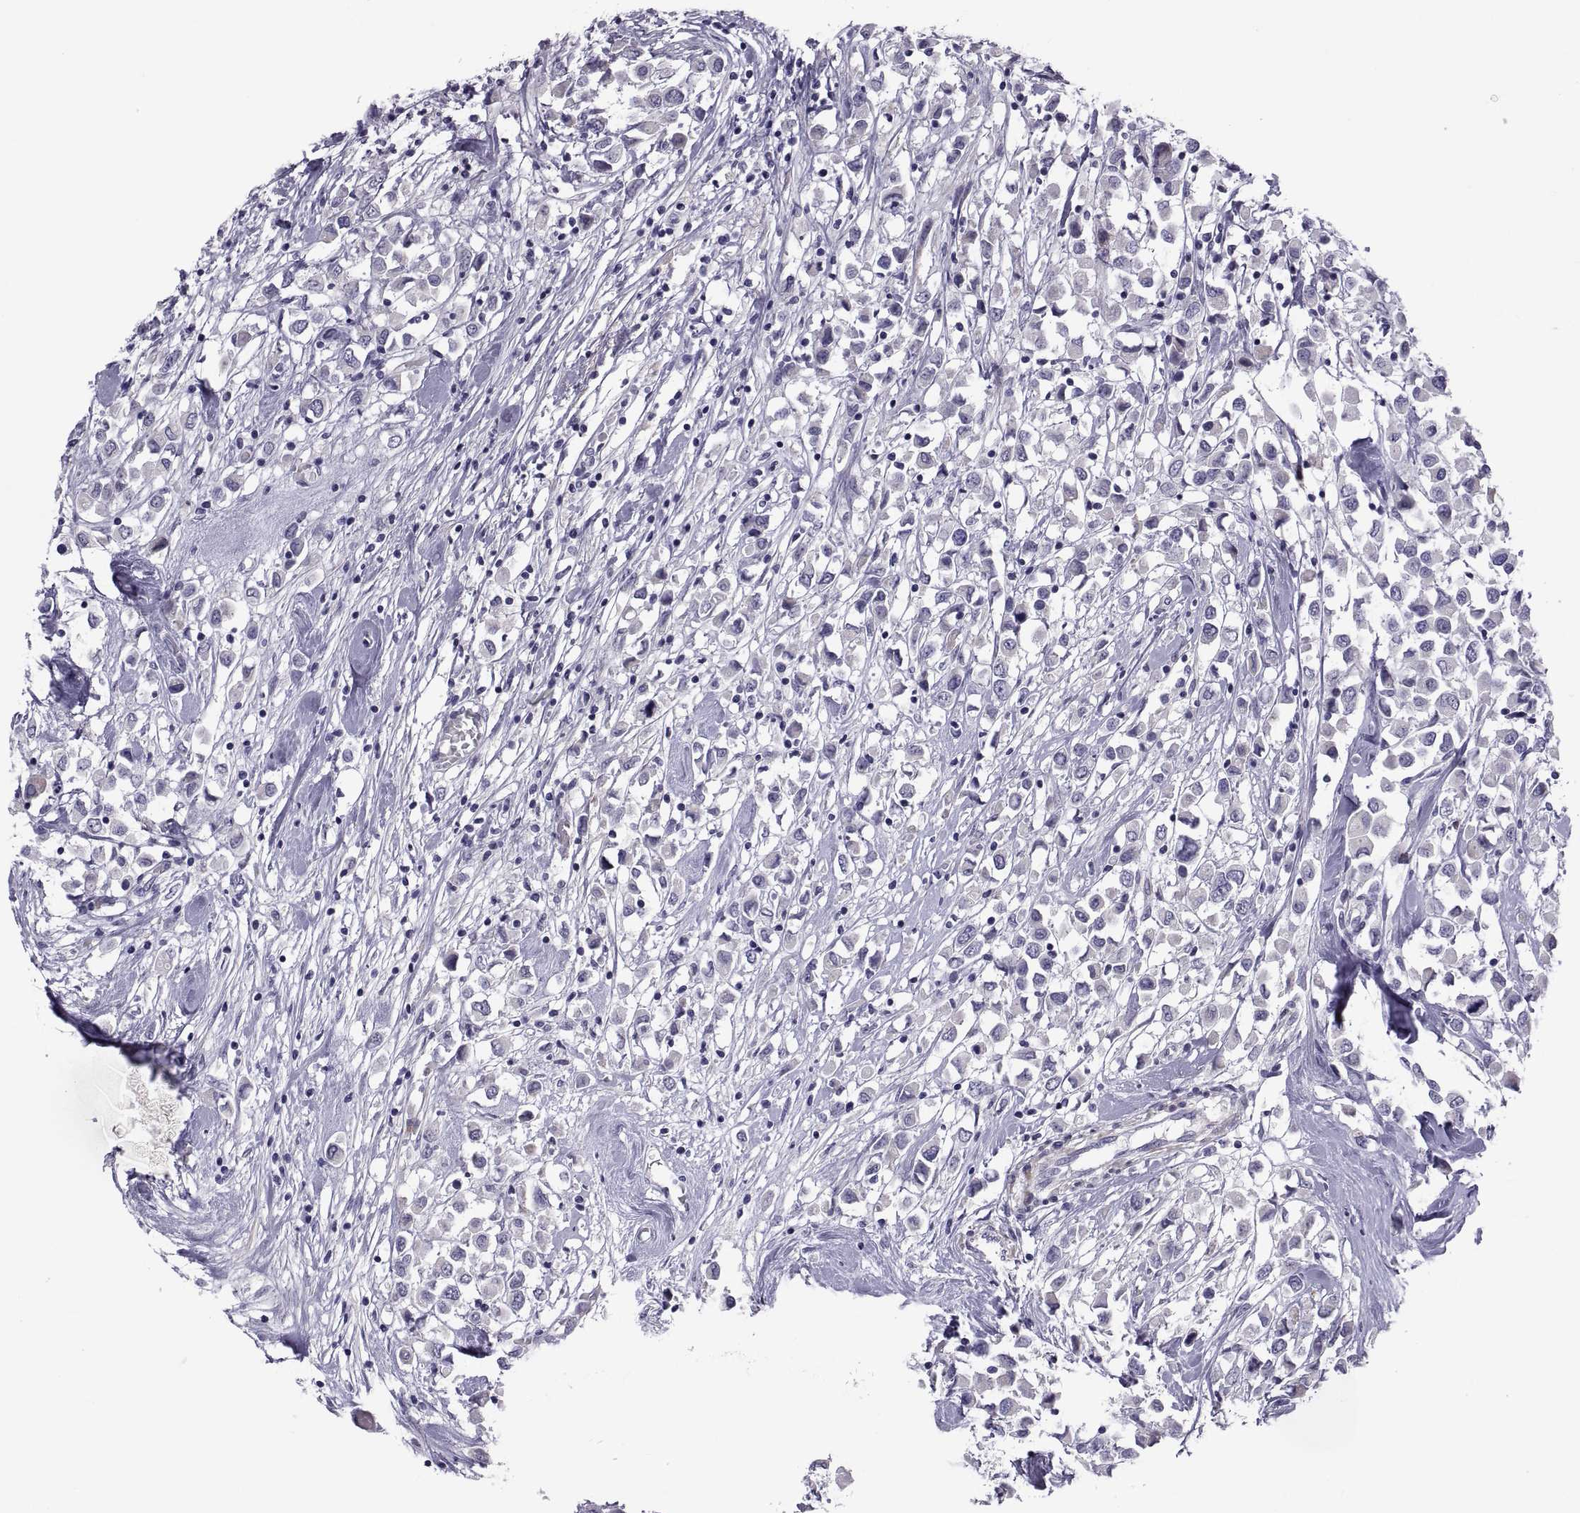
{"staining": {"intensity": "negative", "quantity": "none", "location": "none"}, "tissue": "breast cancer", "cell_type": "Tumor cells", "image_type": "cancer", "snomed": [{"axis": "morphology", "description": "Duct carcinoma"}, {"axis": "topography", "description": "Breast"}], "caption": "Photomicrograph shows no significant protein positivity in tumor cells of breast intraductal carcinoma.", "gene": "TMEM158", "patient": {"sex": "female", "age": 61}}